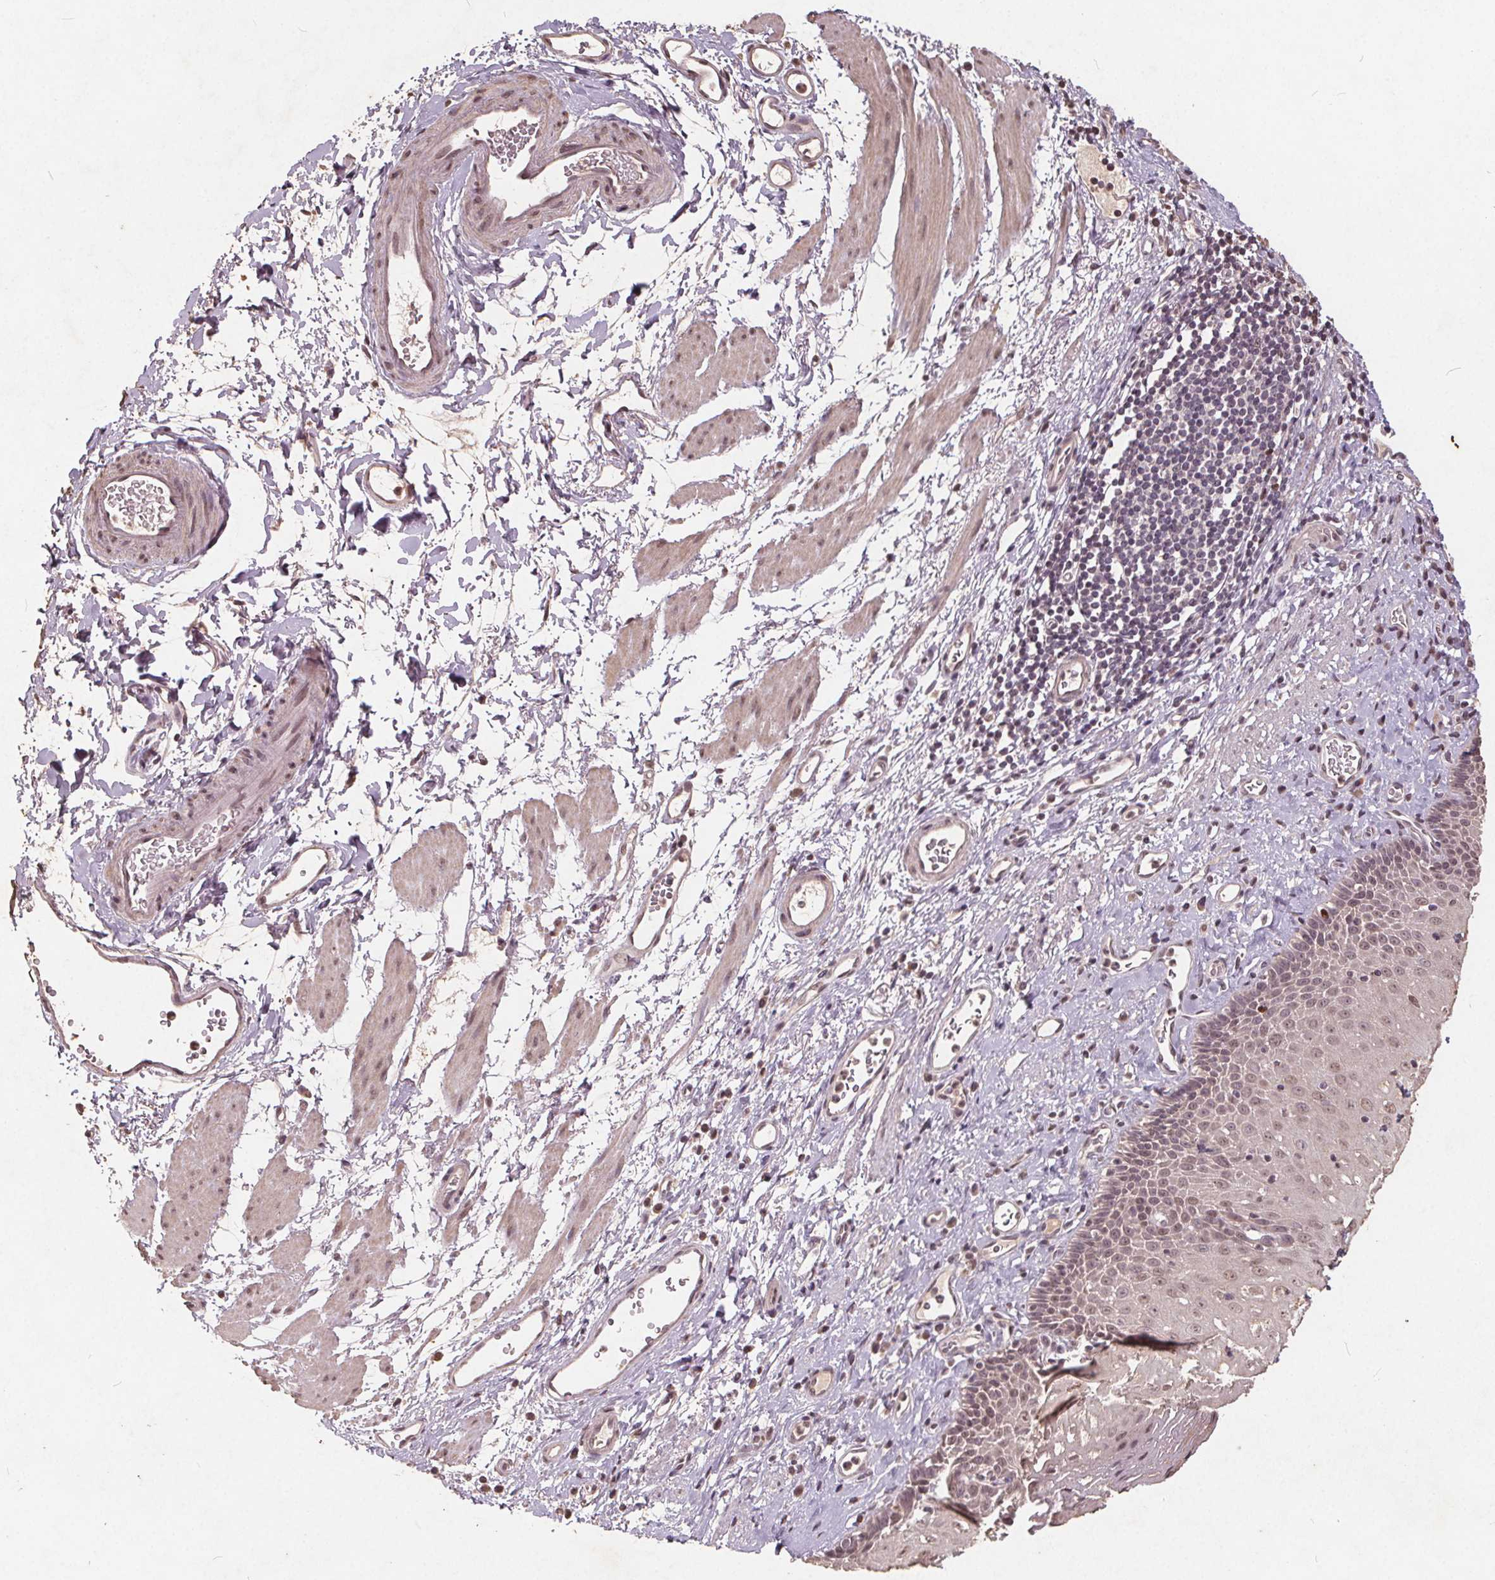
{"staining": {"intensity": "weak", "quantity": ">75%", "location": "nuclear"}, "tissue": "esophagus", "cell_type": "Squamous epithelial cells", "image_type": "normal", "snomed": [{"axis": "morphology", "description": "Normal tissue, NOS"}, {"axis": "topography", "description": "Esophagus"}], "caption": "Immunohistochemical staining of benign human esophagus reveals >75% levels of weak nuclear protein positivity in about >75% of squamous epithelial cells.", "gene": "DNMT3B", "patient": {"sex": "female", "age": 68}}